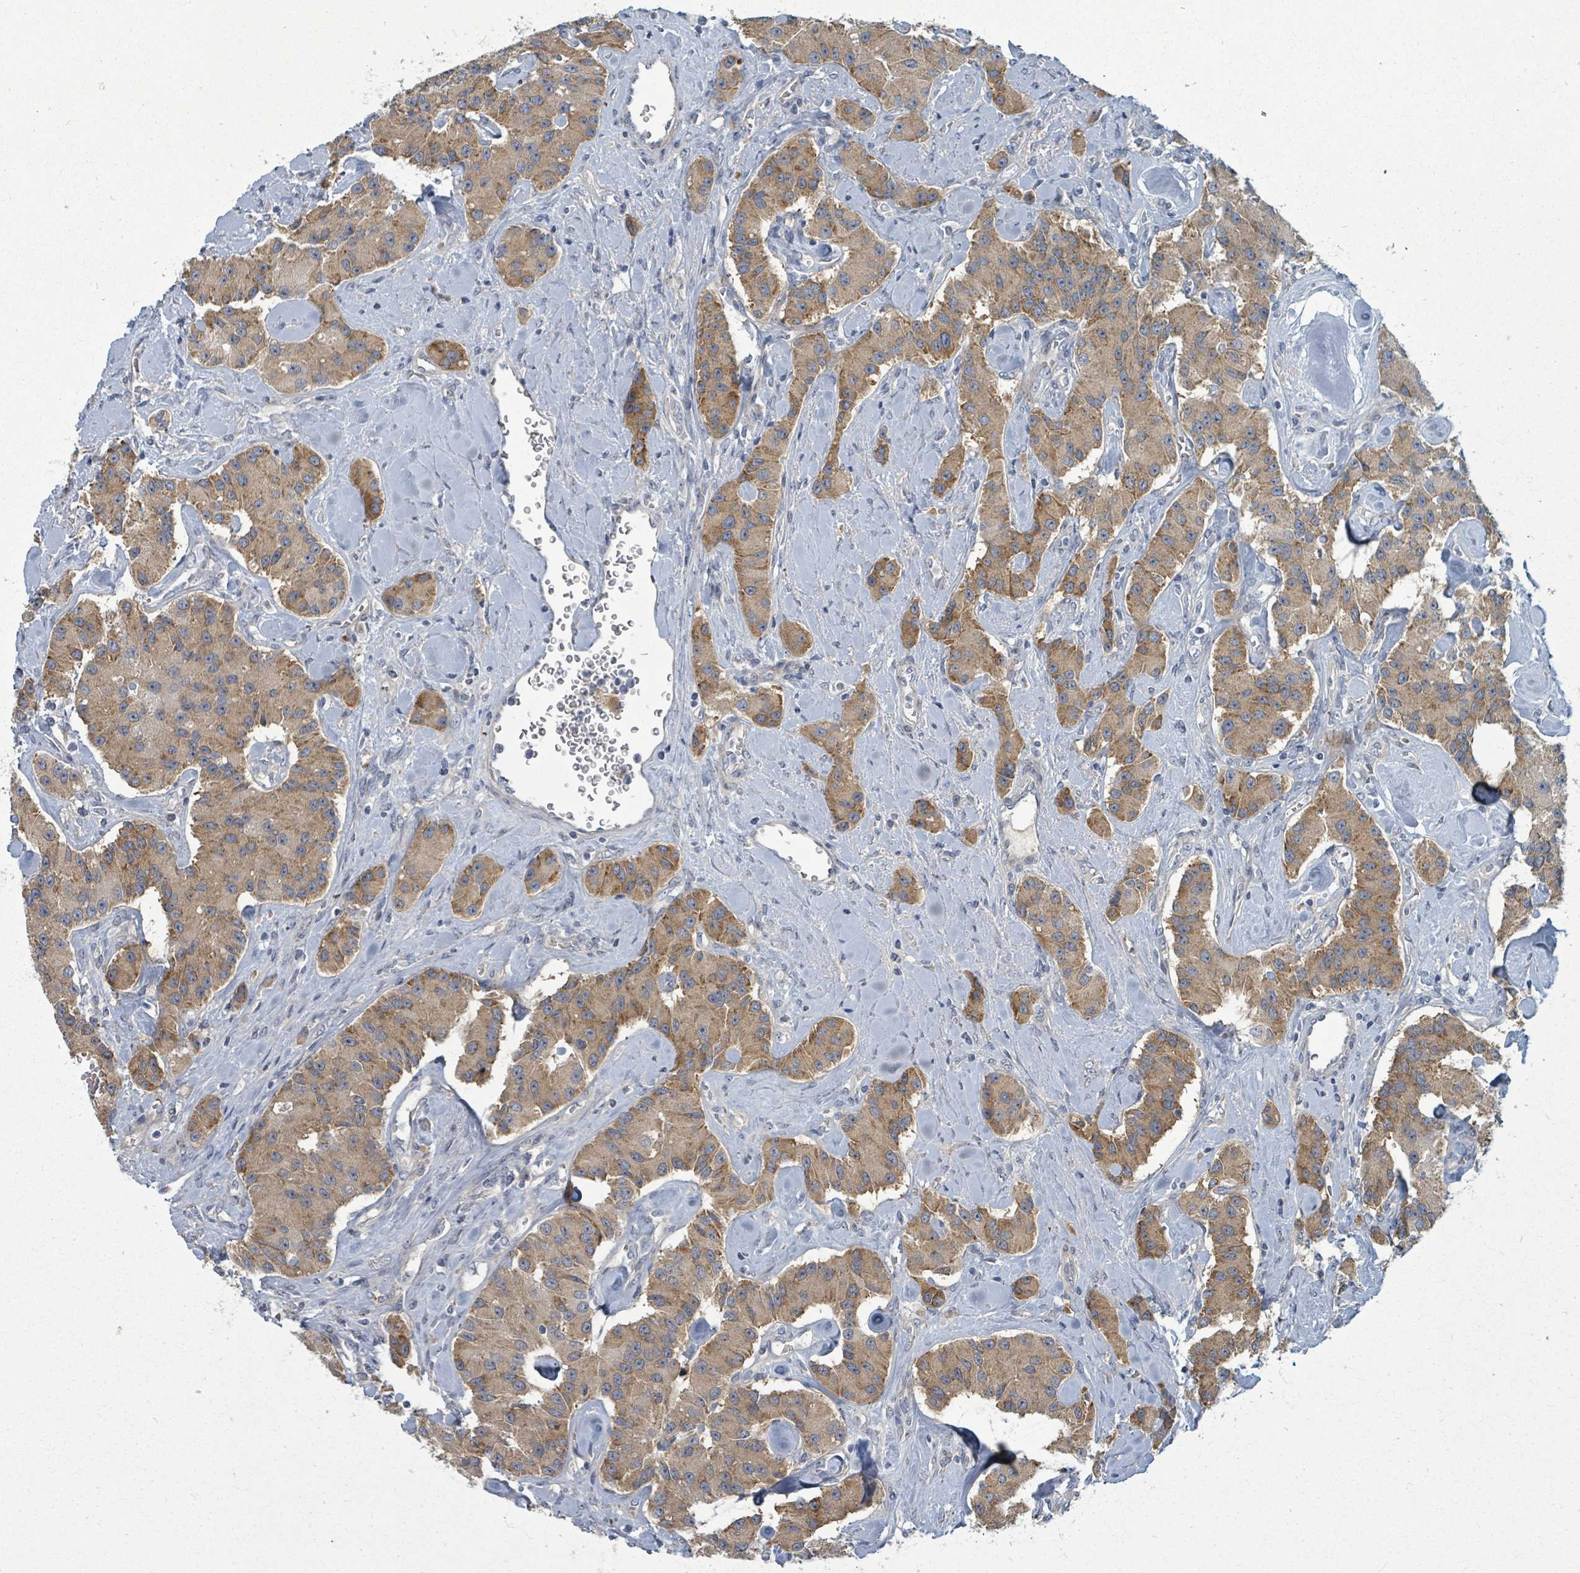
{"staining": {"intensity": "moderate", "quantity": "25%-75%", "location": "cytoplasmic/membranous"}, "tissue": "carcinoid", "cell_type": "Tumor cells", "image_type": "cancer", "snomed": [{"axis": "morphology", "description": "Carcinoid, malignant, NOS"}, {"axis": "topography", "description": "Pancreas"}], "caption": "This is an image of IHC staining of malignant carcinoid, which shows moderate expression in the cytoplasmic/membranous of tumor cells.", "gene": "TRDMT1", "patient": {"sex": "male", "age": 41}}